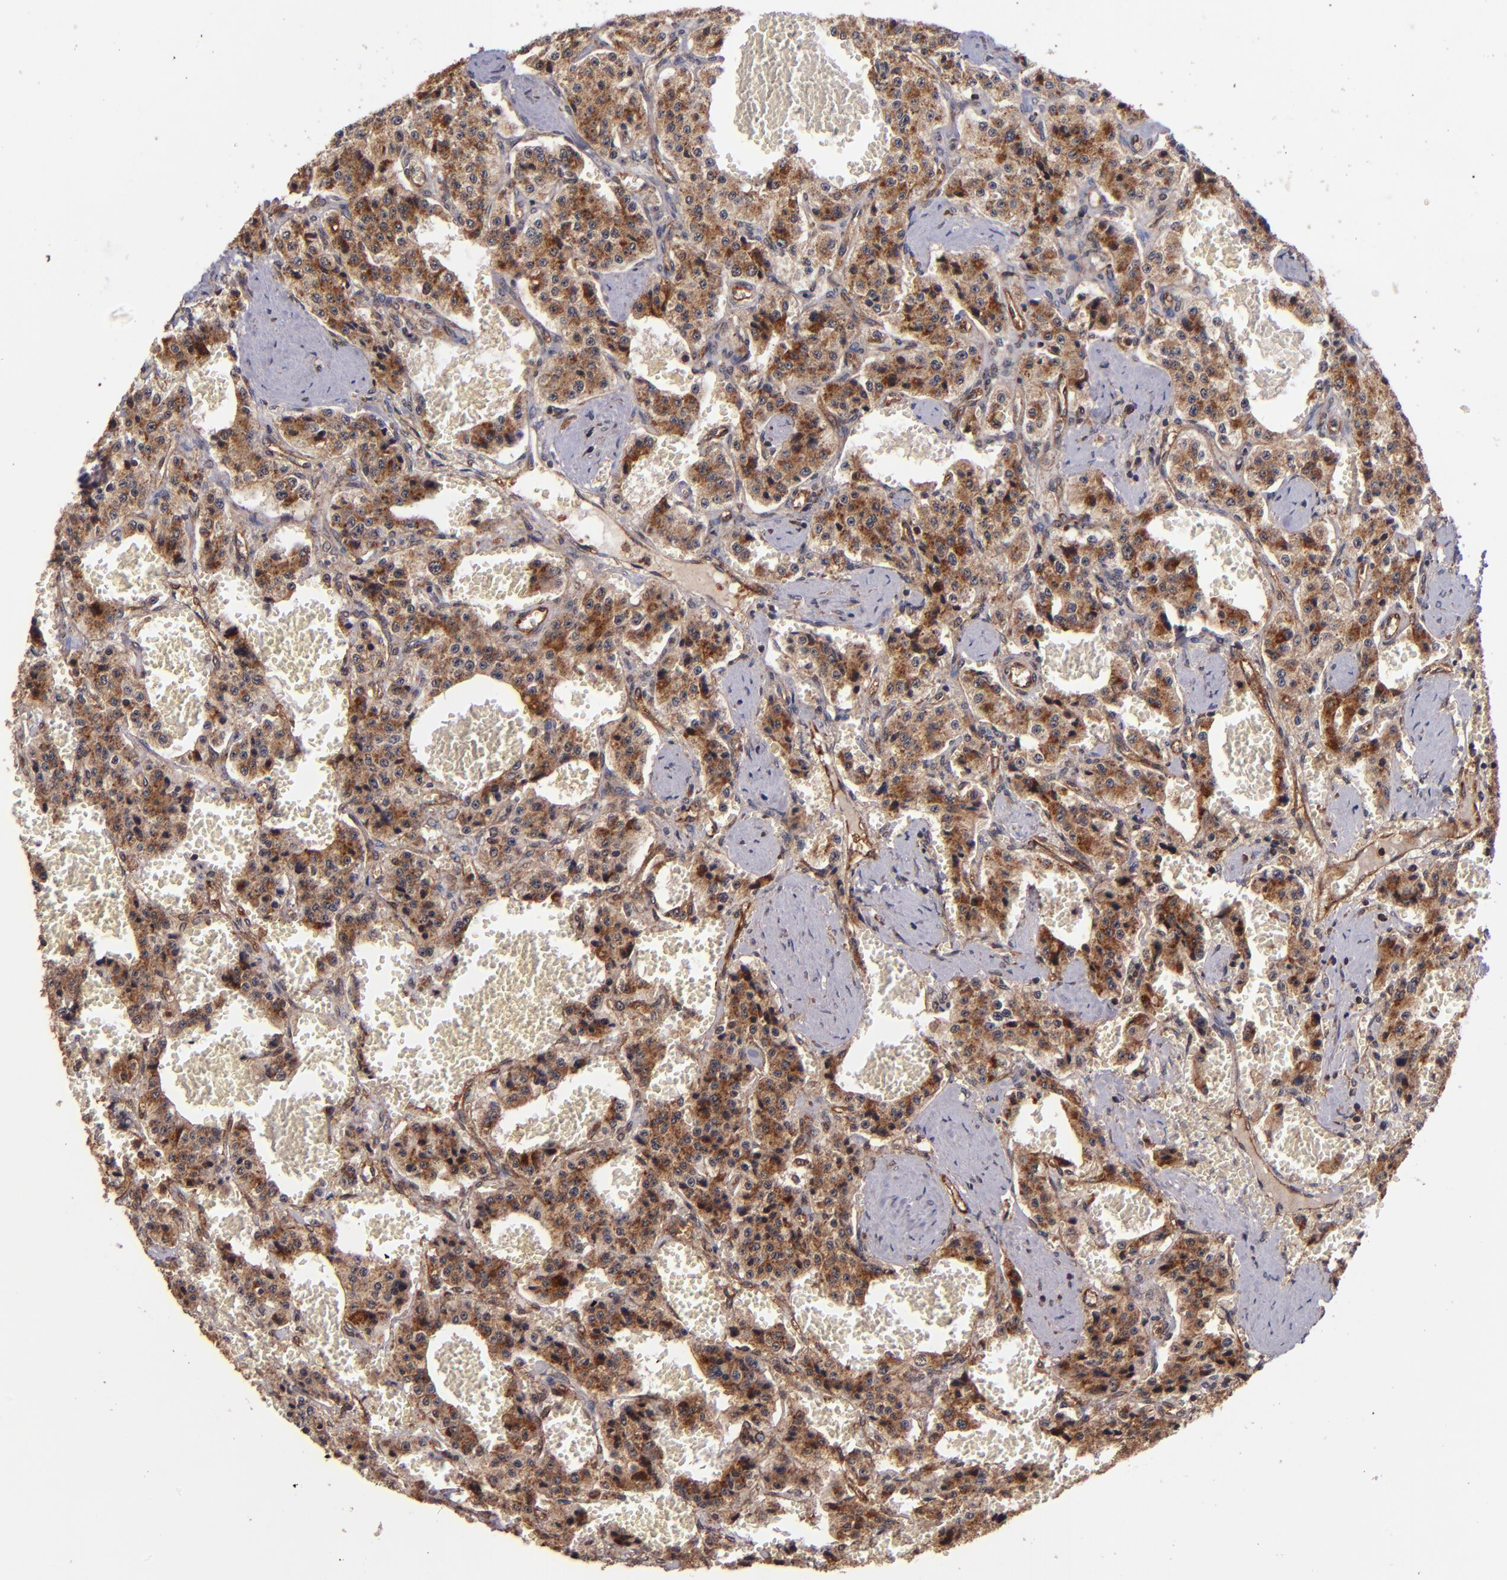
{"staining": {"intensity": "moderate", "quantity": ">75%", "location": "cytoplasmic/membranous"}, "tissue": "carcinoid", "cell_type": "Tumor cells", "image_type": "cancer", "snomed": [{"axis": "morphology", "description": "Carcinoid, malignant, NOS"}, {"axis": "topography", "description": "Small intestine"}], "caption": "Carcinoid stained with DAB IHC reveals medium levels of moderate cytoplasmic/membranous staining in about >75% of tumor cells.", "gene": "STX8", "patient": {"sex": "male", "age": 52}}